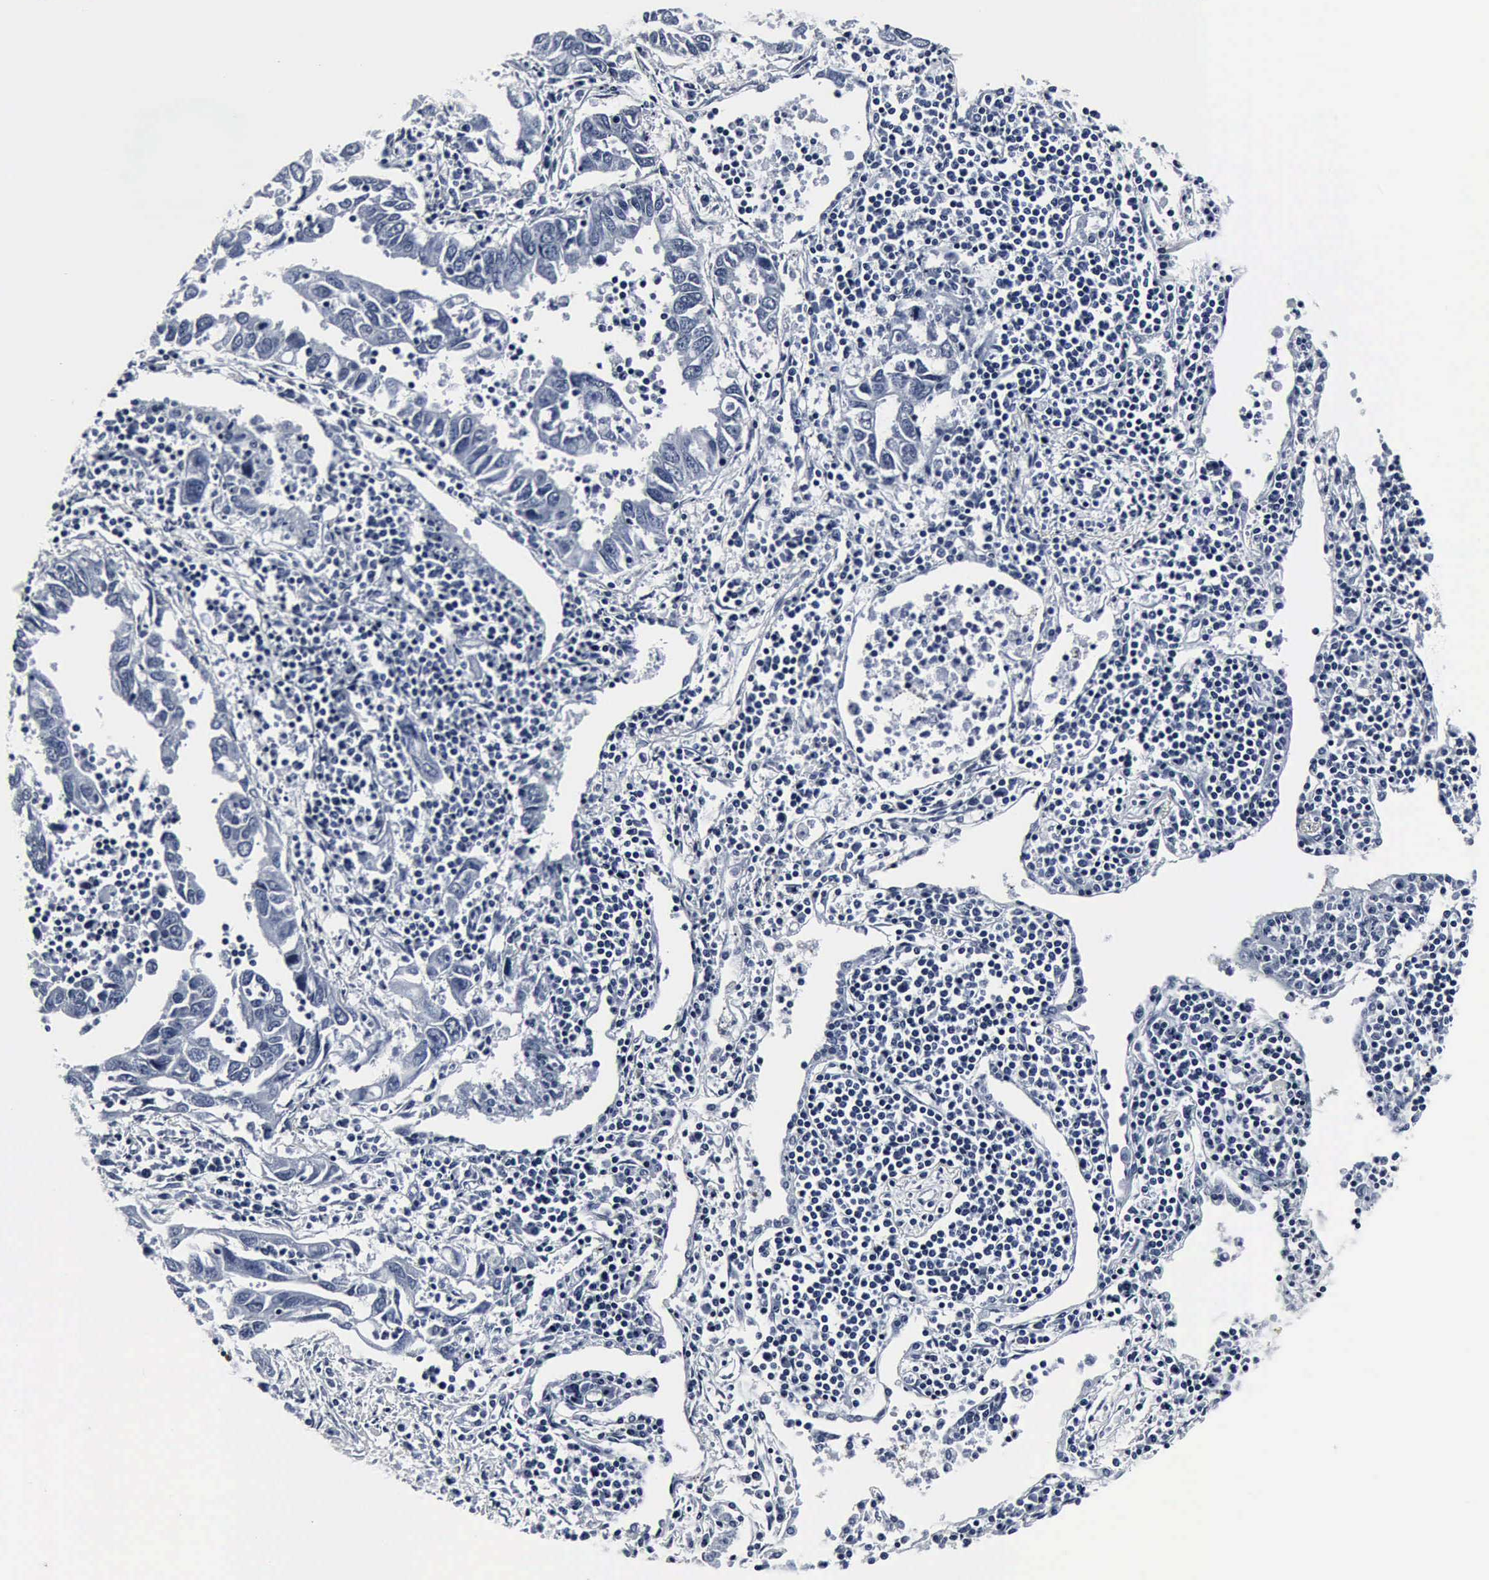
{"staining": {"intensity": "negative", "quantity": "none", "location": "none"}, "tissue": "lung cancer", "cell_type": "Tumor cells", "image_type": "cancer", "snomed": [{"axis": "morphology", "description": "Adenocarcinoma, NOS"}, {"axis": "topography", "description": "Lung"}], "caption": "There is no significant positivity in tumor cells of lung cancer (adenocarcinoma).", "gene": "SNAP25", "patient": {"sex": "male", "age": 48}}